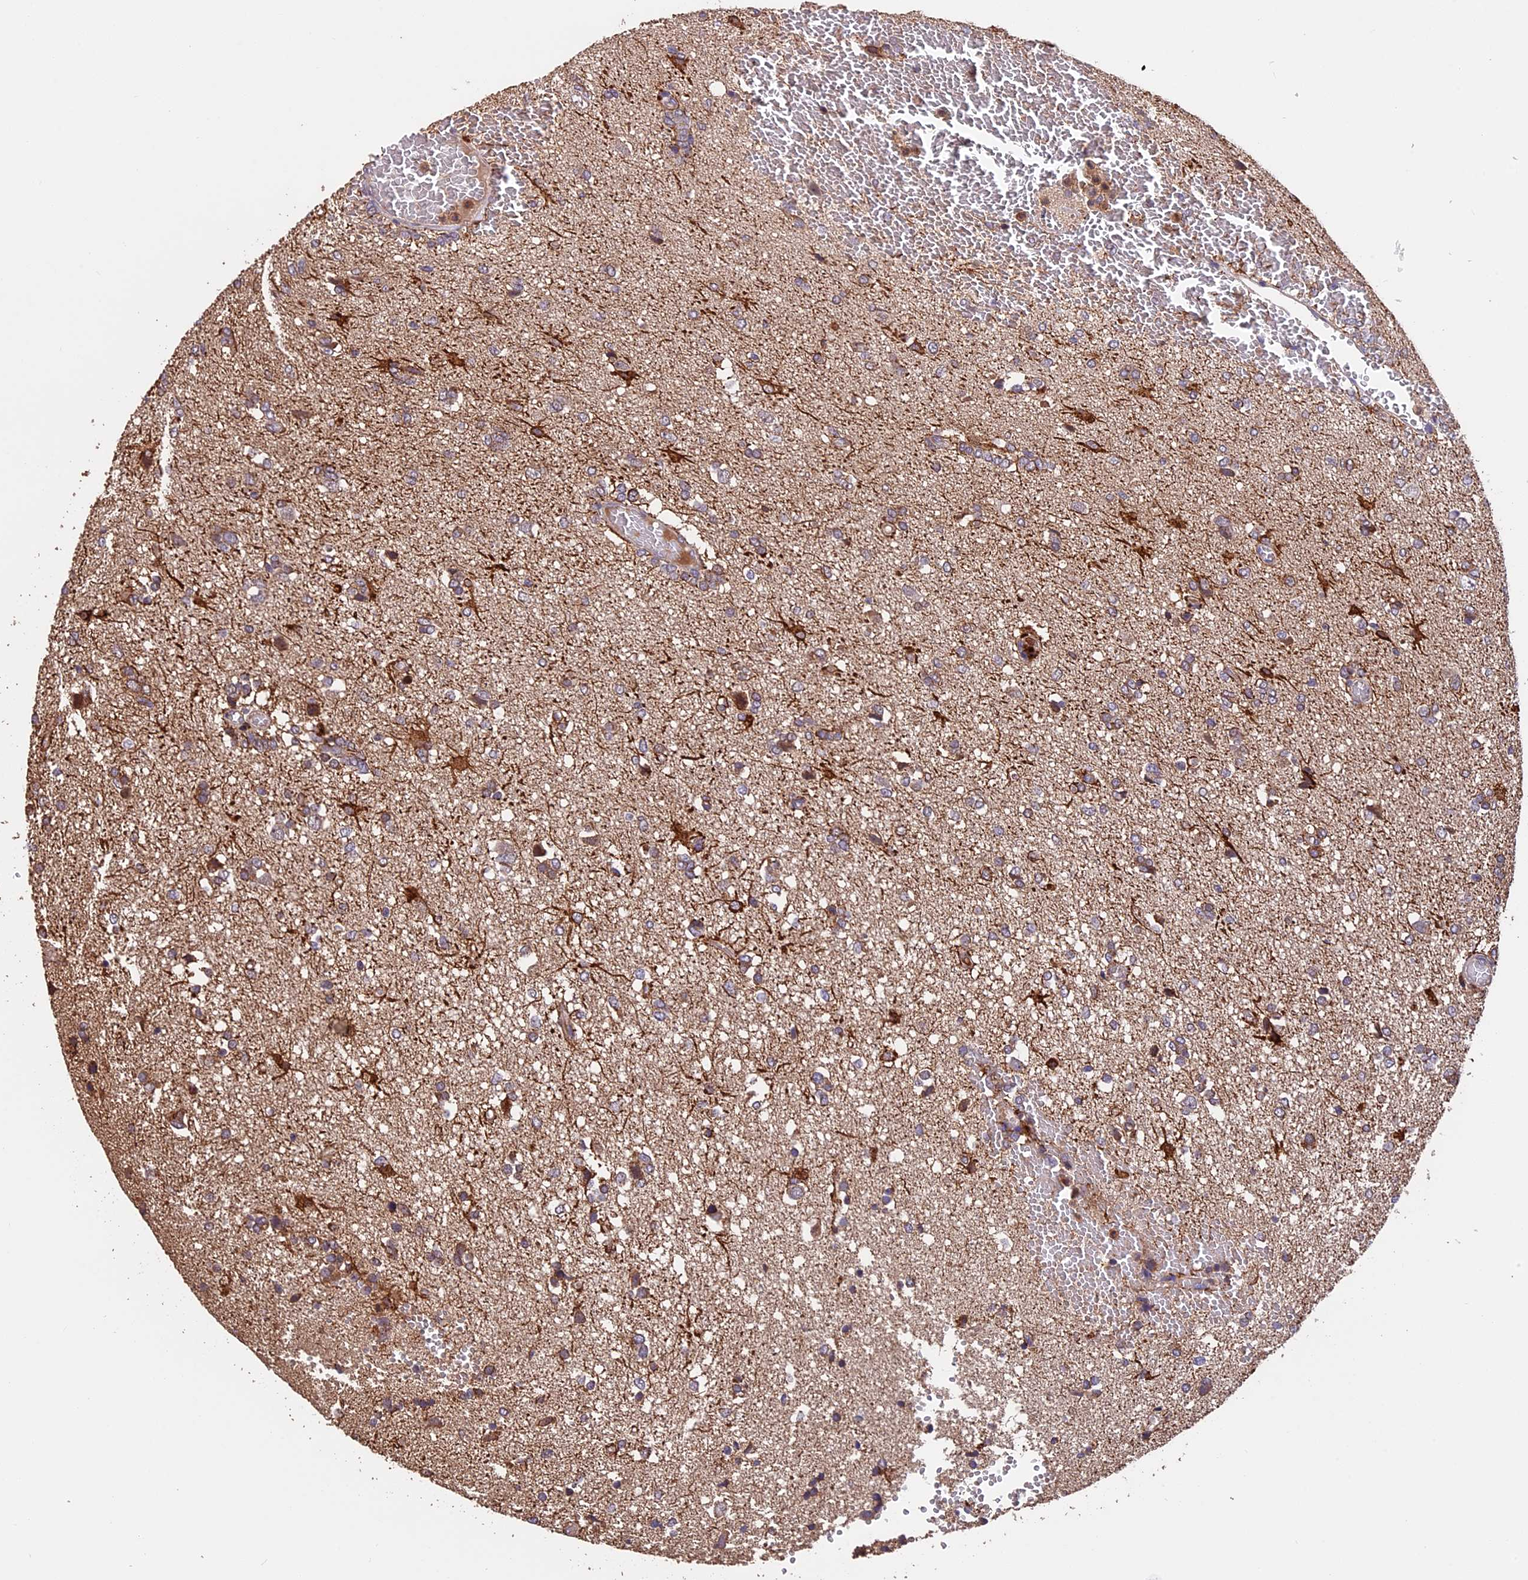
{"staining": {"intensity": "moderate", "quantity": "25%-75%", "location": "cytoplasmic/membranous"}, "tissue": "glioma", "cell_type": "Tumor cells", "image_type": "cancer", "snomed": [{"axis": "morphology", "description": "Glioma, malignant, High grade"}, {"axis": "topography", "description": "Brain"}], "caption": "The immunohistochemical stain highlights moderate cytoplasmic/membranous positivity in tumor cells of glioma tissue.", "gene": "PKD2L2", "patient": {"sex": "female", "age": 59}}